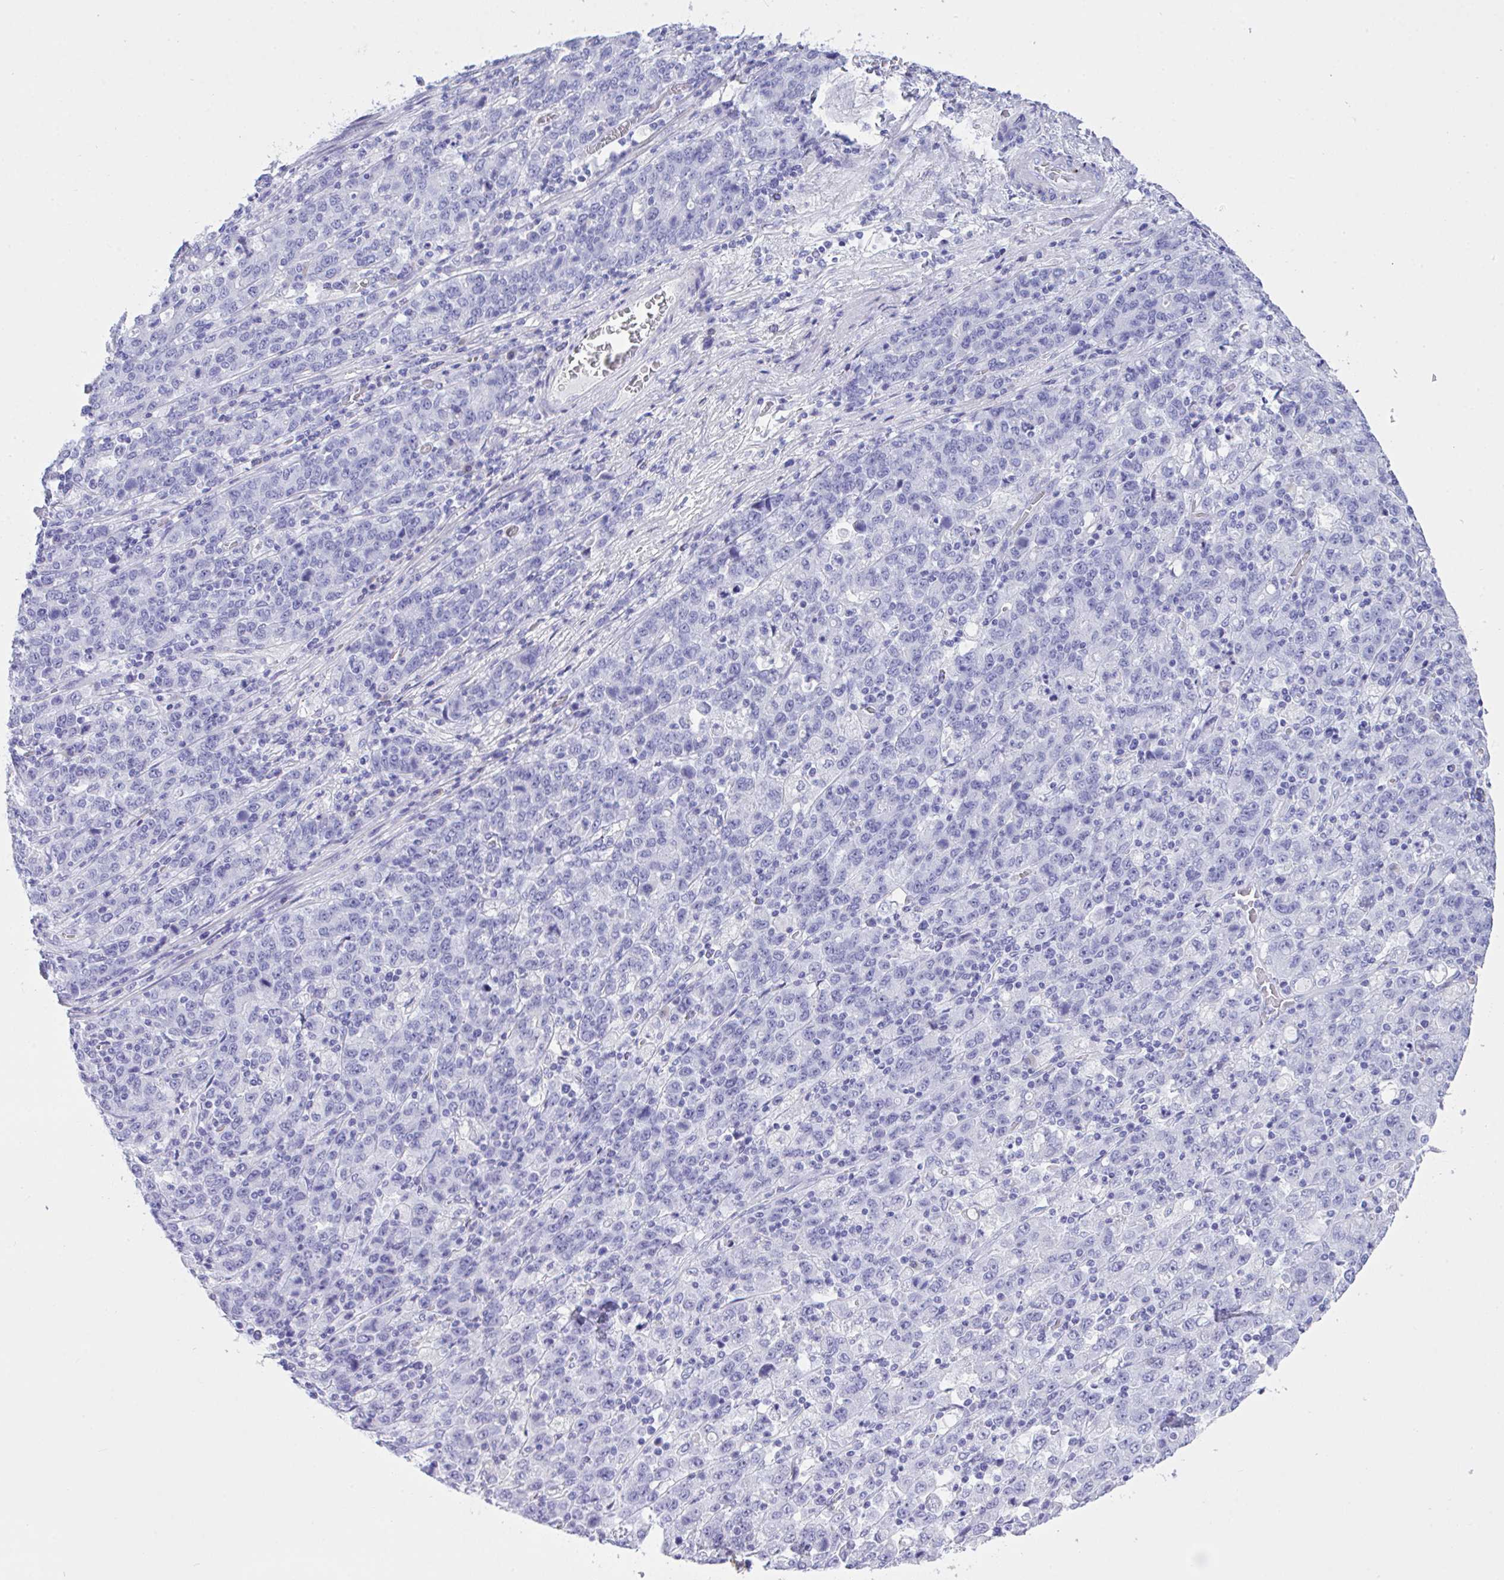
{"staining": {"intensity": "negative", "quantity": "none", "location": "none"}, "tissue": "stomach cancer", "cell_type": "Tumor cells", "image_type": "cancer", "snomed": [{"axis": "morphology", "description": "Adenocarcinoma, NOS"}, {"axis": "topography", "description": "Stomach, upper"}], "caption": "Tumor cells are negative for protein expression in human stomach cancer. The staining was performed using DAB to visualize the protein expression in brown, while the nuclei were stained in blue with hematoxylin (Magnification: 20x).", "gene": "AKR1D1", "patient": {"sex": "male", "age": 69}}